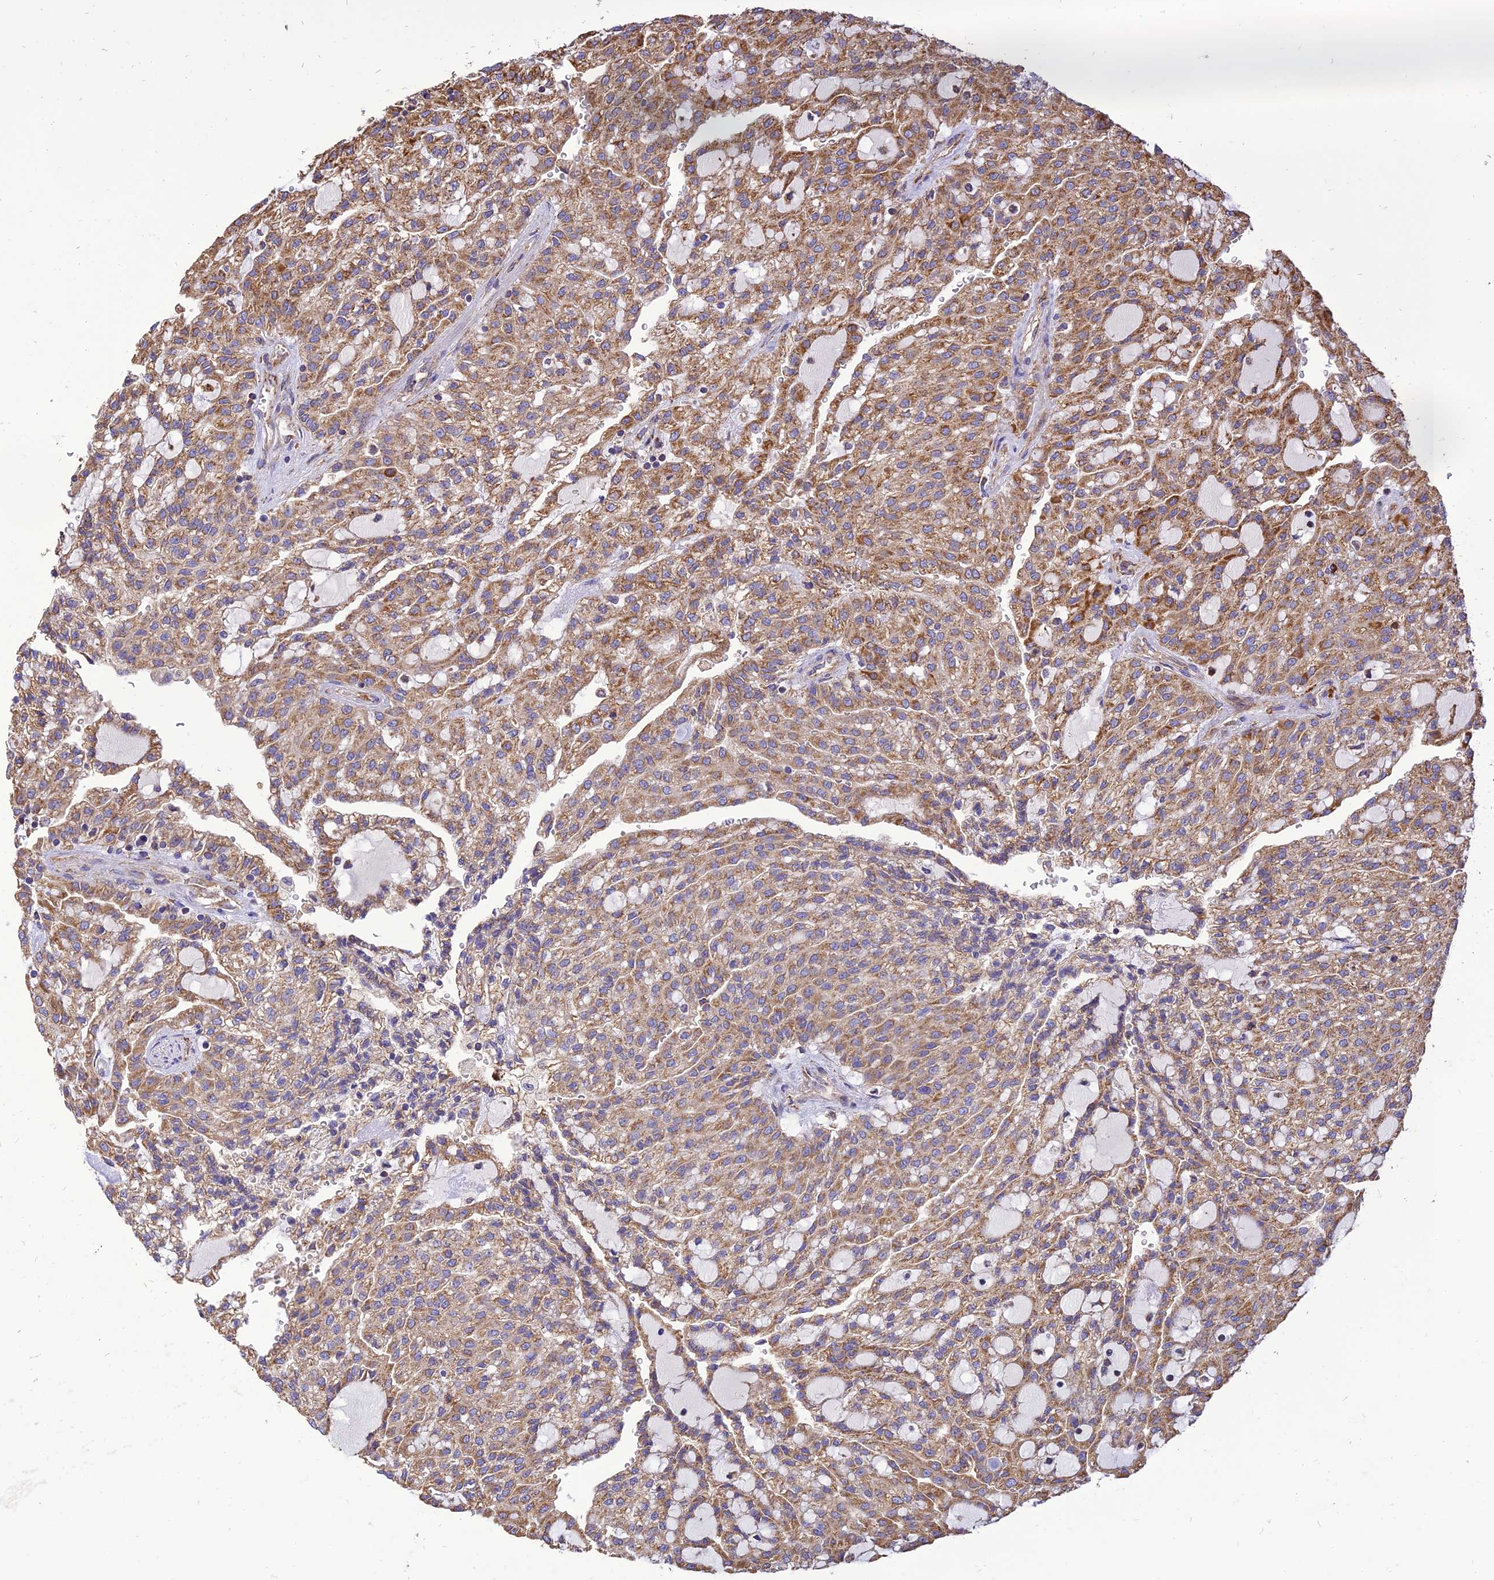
{"staining": {"intensity": "moderate", "quantity": ">75%", "location": "cytoplasmic/membranous"}, "tissue": "renal cancer", "cell_type": "Tumor cells", "image_type": "cancer", "snomed": [{"axis": "morphology", "description": "Adenocarcinoma, NOS"}, {"axis": "topography", "description": "Kidney"}], "caption": "Renal adenocarcinoma stained with immunohistochemistry reveals moderate cytoplasmic/membranous staining in about >75% of tumor cells.", "gene": "THUMPD2", "patient": {"sex": "male", "age": 63}}